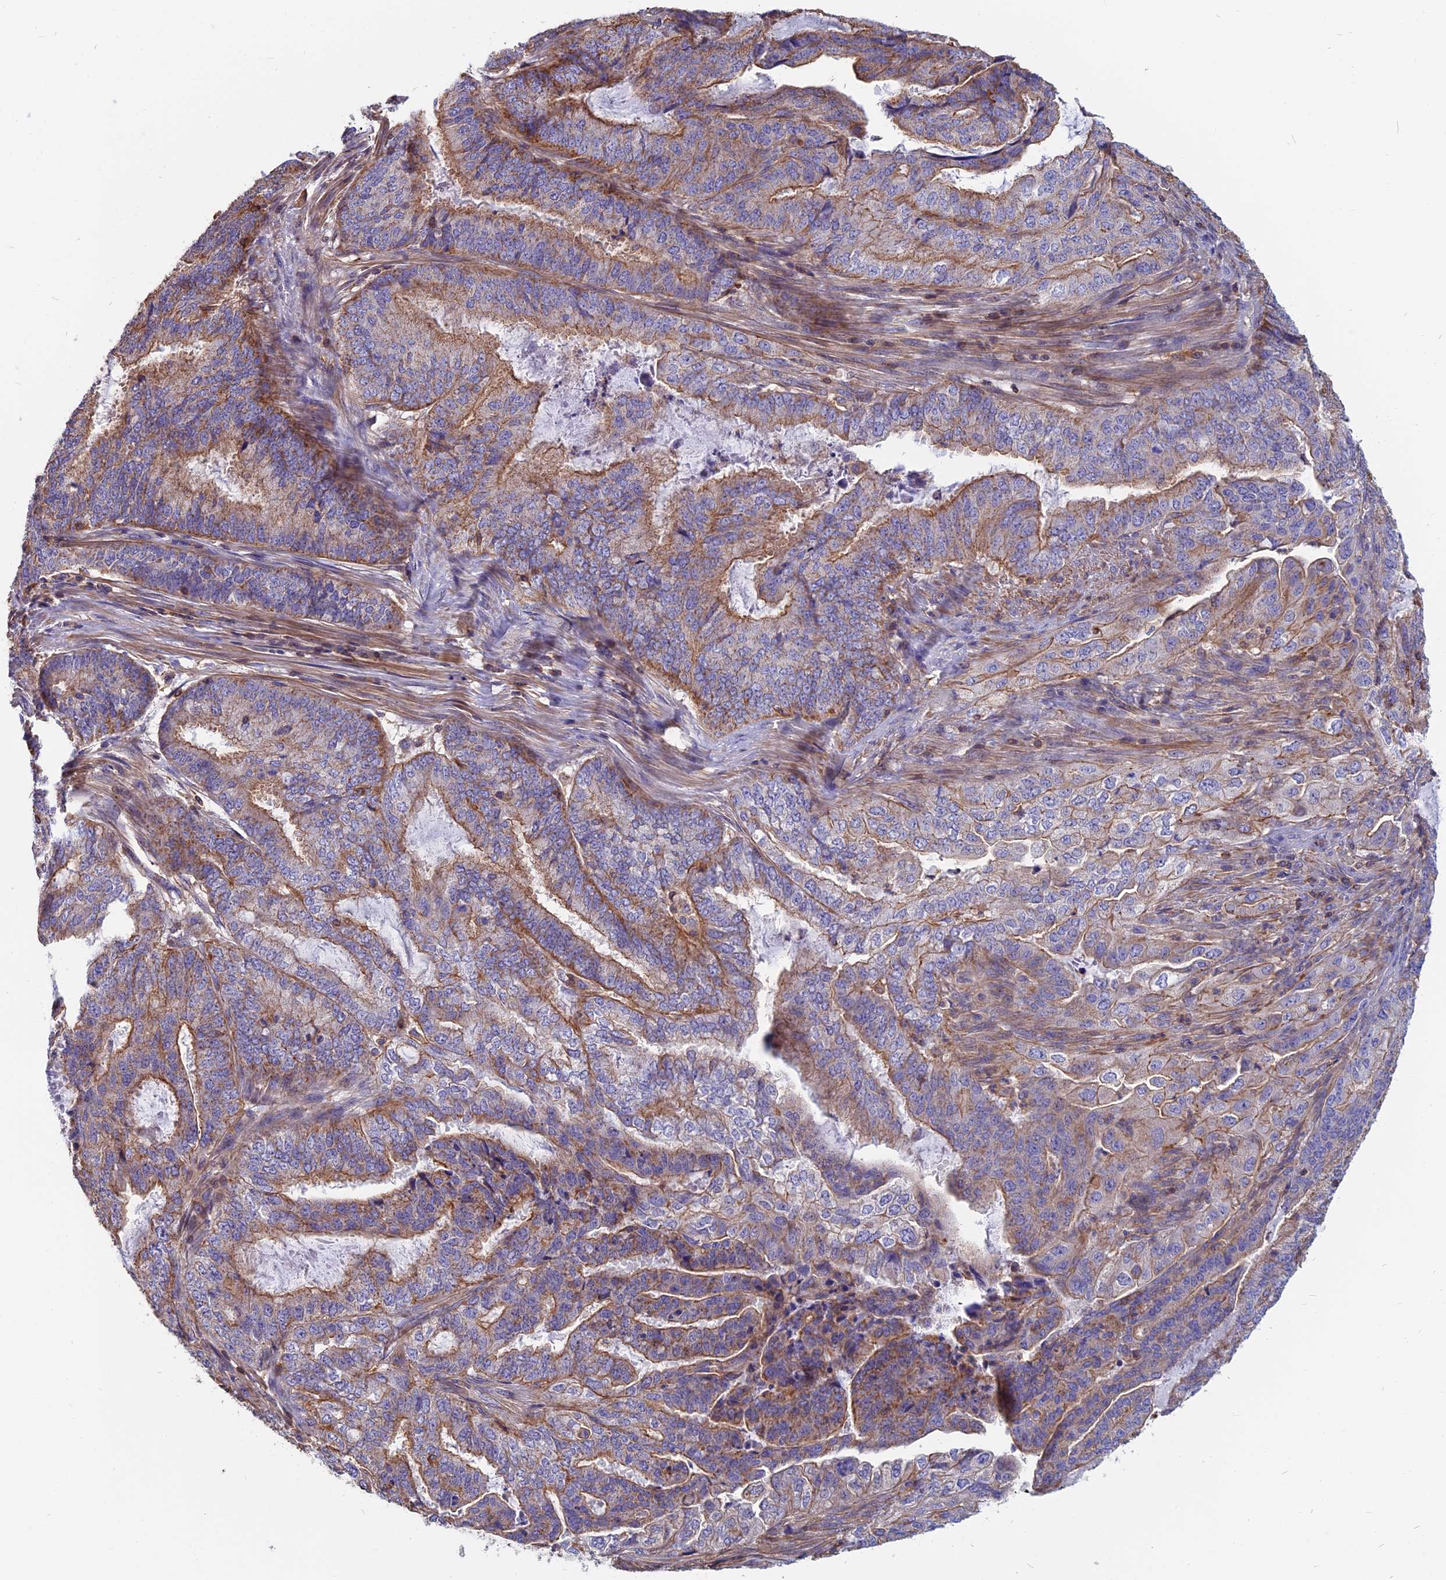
{"staining": {"intensity": "moderate", "quantity": "25%-75%", "location": "cytoplasmic/membranous"}, "tissue": "endometrial cancer", "cell_type": "Tumor cells", "image_type": "cancer", "snomed": [{"axis": "morphology", "description": "Adenocarcinoma, NOS"}, {"axis": "topography", "description": "Endometrium"}], "caption": "This histopathology image shows immunohistochemistry staining of endometrial cancer, with medium moderate cytoplasmic/membranous expression in about 25%-75% of tumor cells.", "gene": "HSD17B8", "patient": {"sex": "female", "age": 51}}